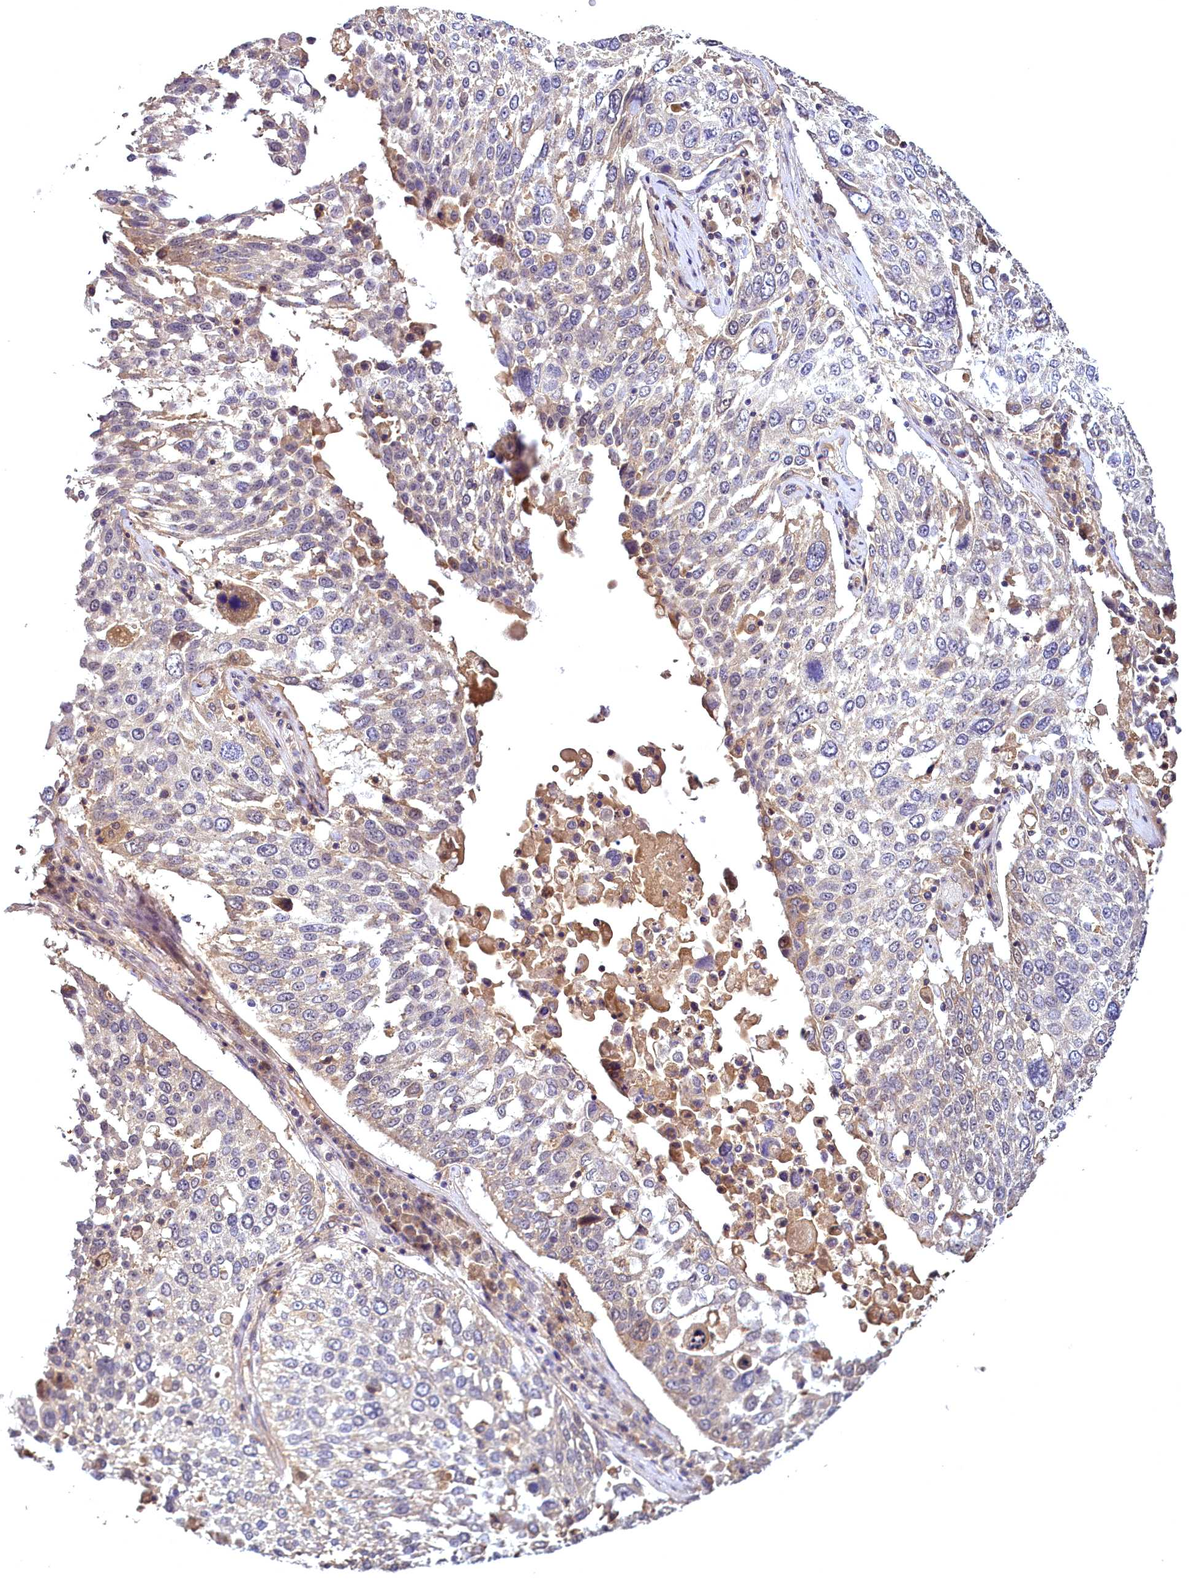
{"staining": {"intensity": "weak", "quantity": "<25%", "location": "cytoplasmic/membranous"}, "tissue": "lung cancer", "cell_type": "Tumor cells", "image_type": "cancer", "snomed": [{"axis": "morphology", "description": "Squamous cell carcinoma, NOS"}, {"axis": "topography", "description": "Lung"}], "caption": "Tumor cells show no significant positivity in squamous cell carcinoma (lung).", "gene": "TMEM39A", "patient": {"sex": "male", "age": 65}}